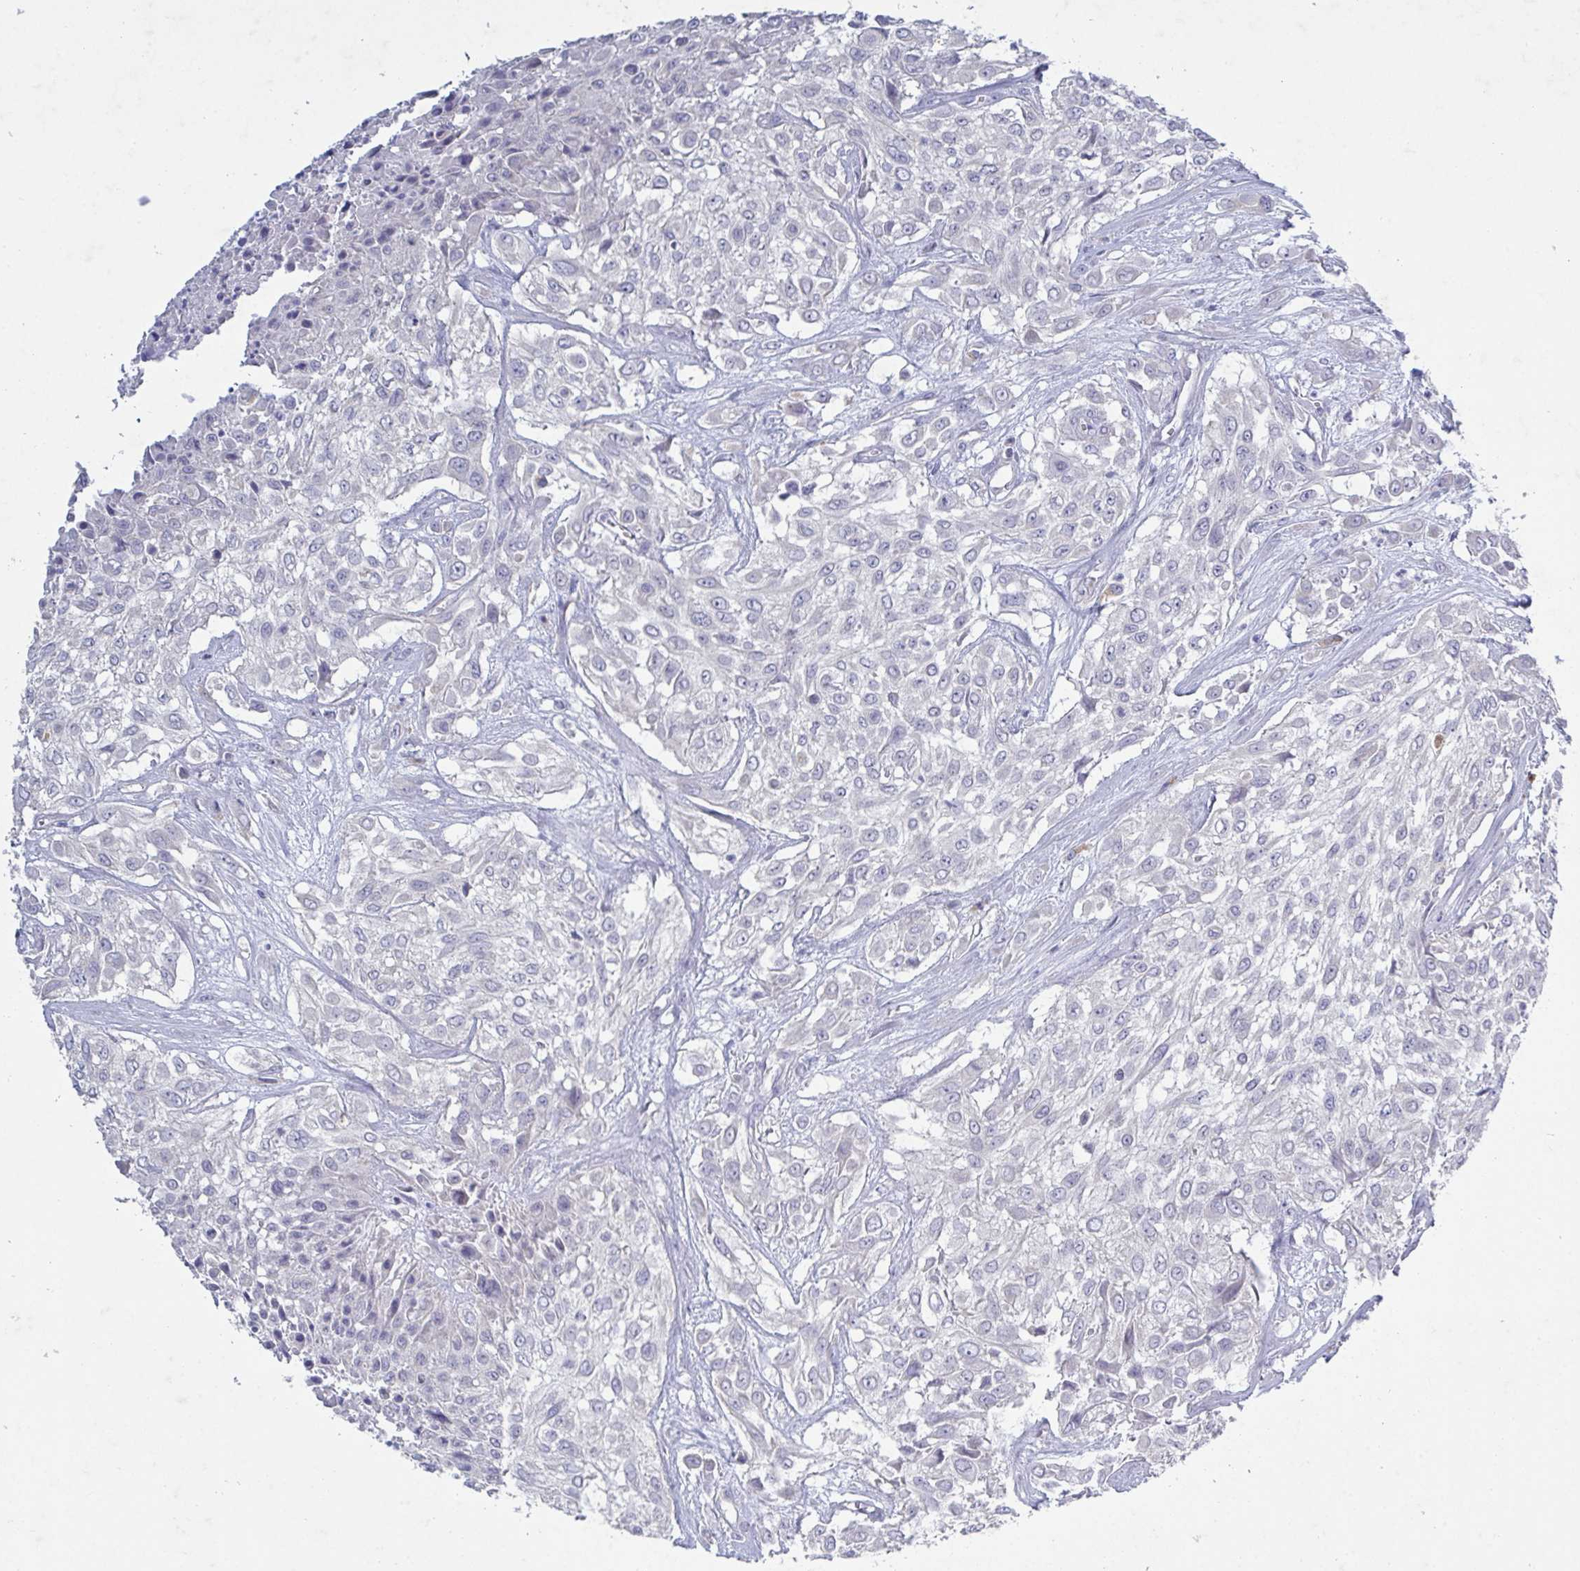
{"staining": {"intensity": "negative", "quantity": "none", "location": "none"}, "tissue": "urothelial cancer", "cell_type": "Tumor cells", "image_type": "cancer", "snomed": [{"axis": "morphology", "description": "Urothelial carcinoma, High grade"}, {"axis": "topography", "description": "Urinary bladder"}], "caption": "Tumor cells show no significant protein staining in urothelial cancer.", "gene": "GALNT13", "patient": {"sex": "male", "age": 57}}